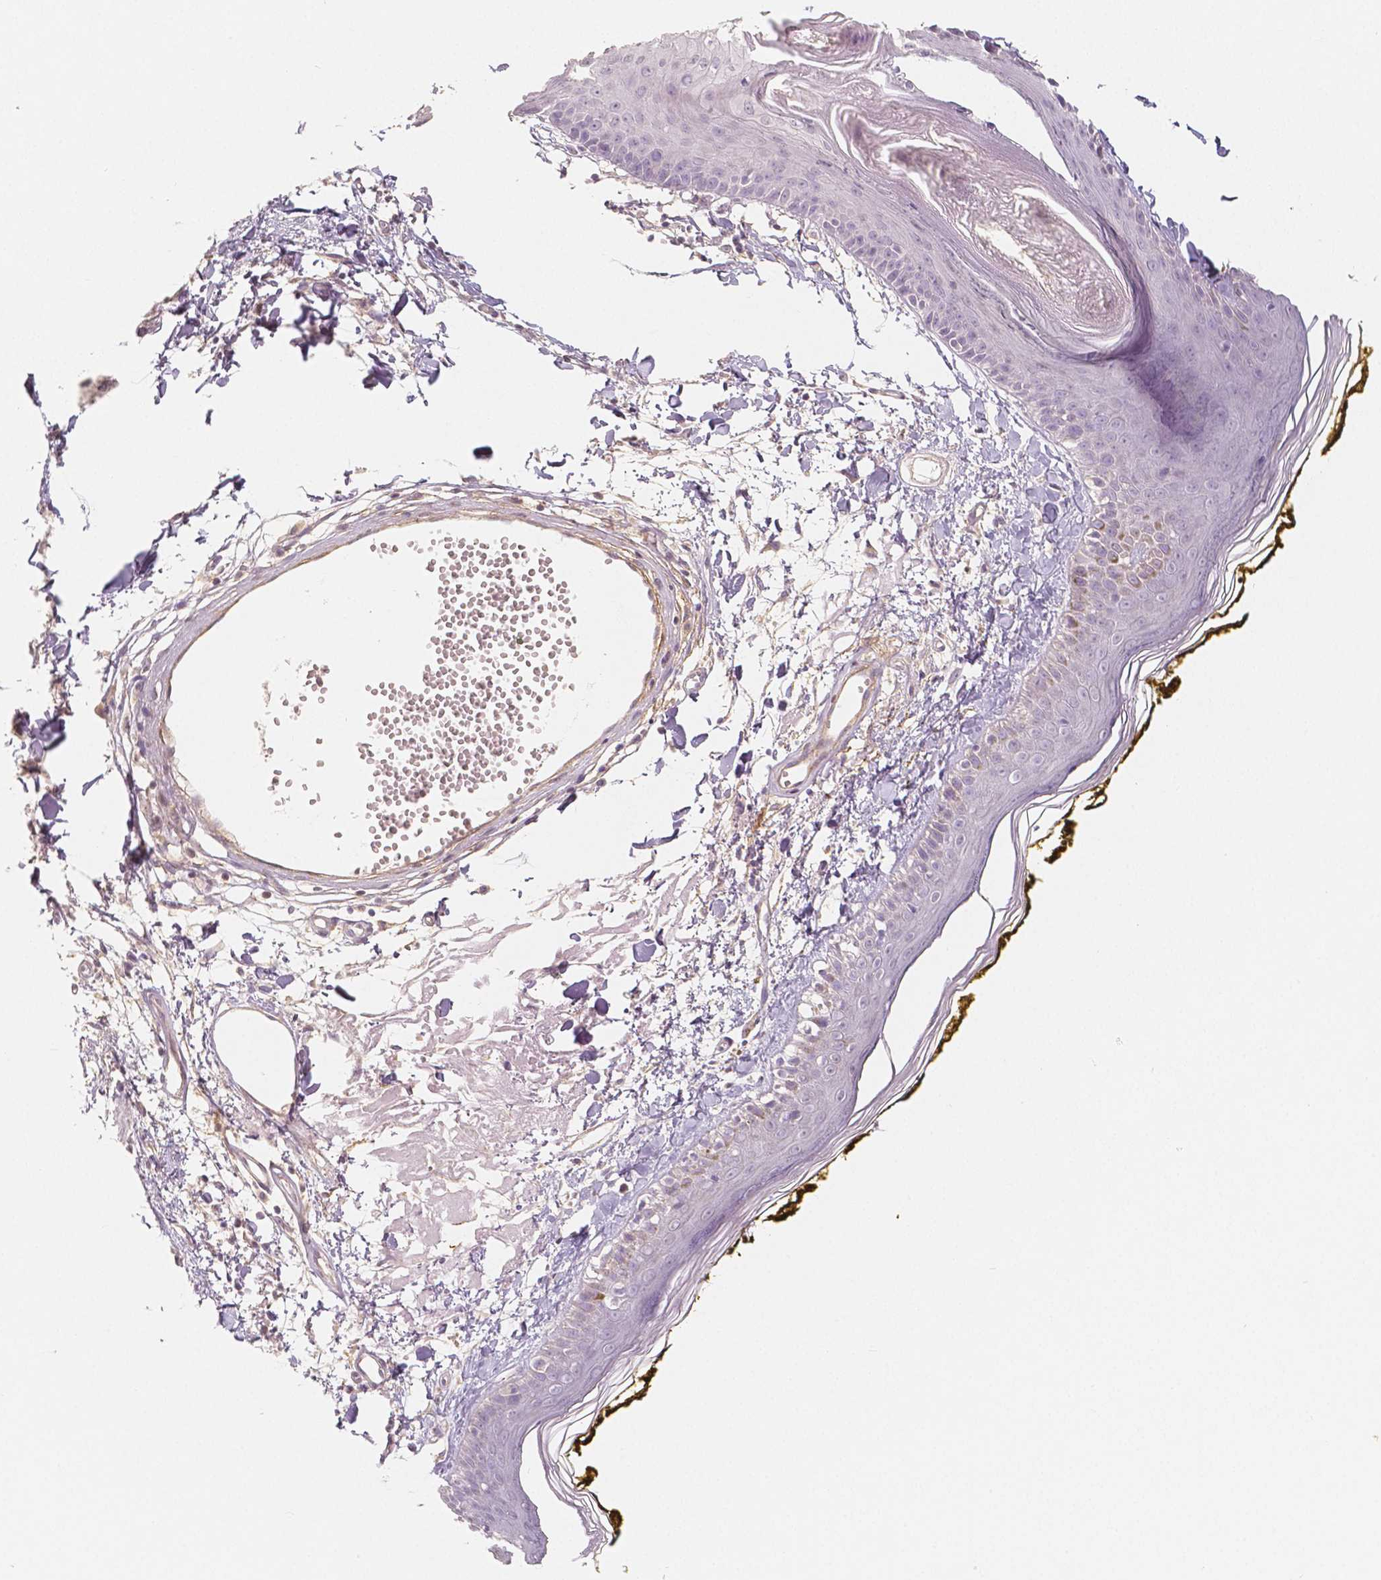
{"staining": {"intensity": "negative", "quantity": "none", "location": "none"}, "tissue": "skin", "cell_type": "Fibroblasts", "image_type": "normal", "snomed": [{"axis": "morphology", "description": "Normal tissue, NOS"}, {"axis": "topography", "description": "Skin"}], "caption": "Protein analysis of normal skin displays no significant staining in fibroblasts.", "gene": "THY1", "patient": {"sex": "male", "age": 76}}